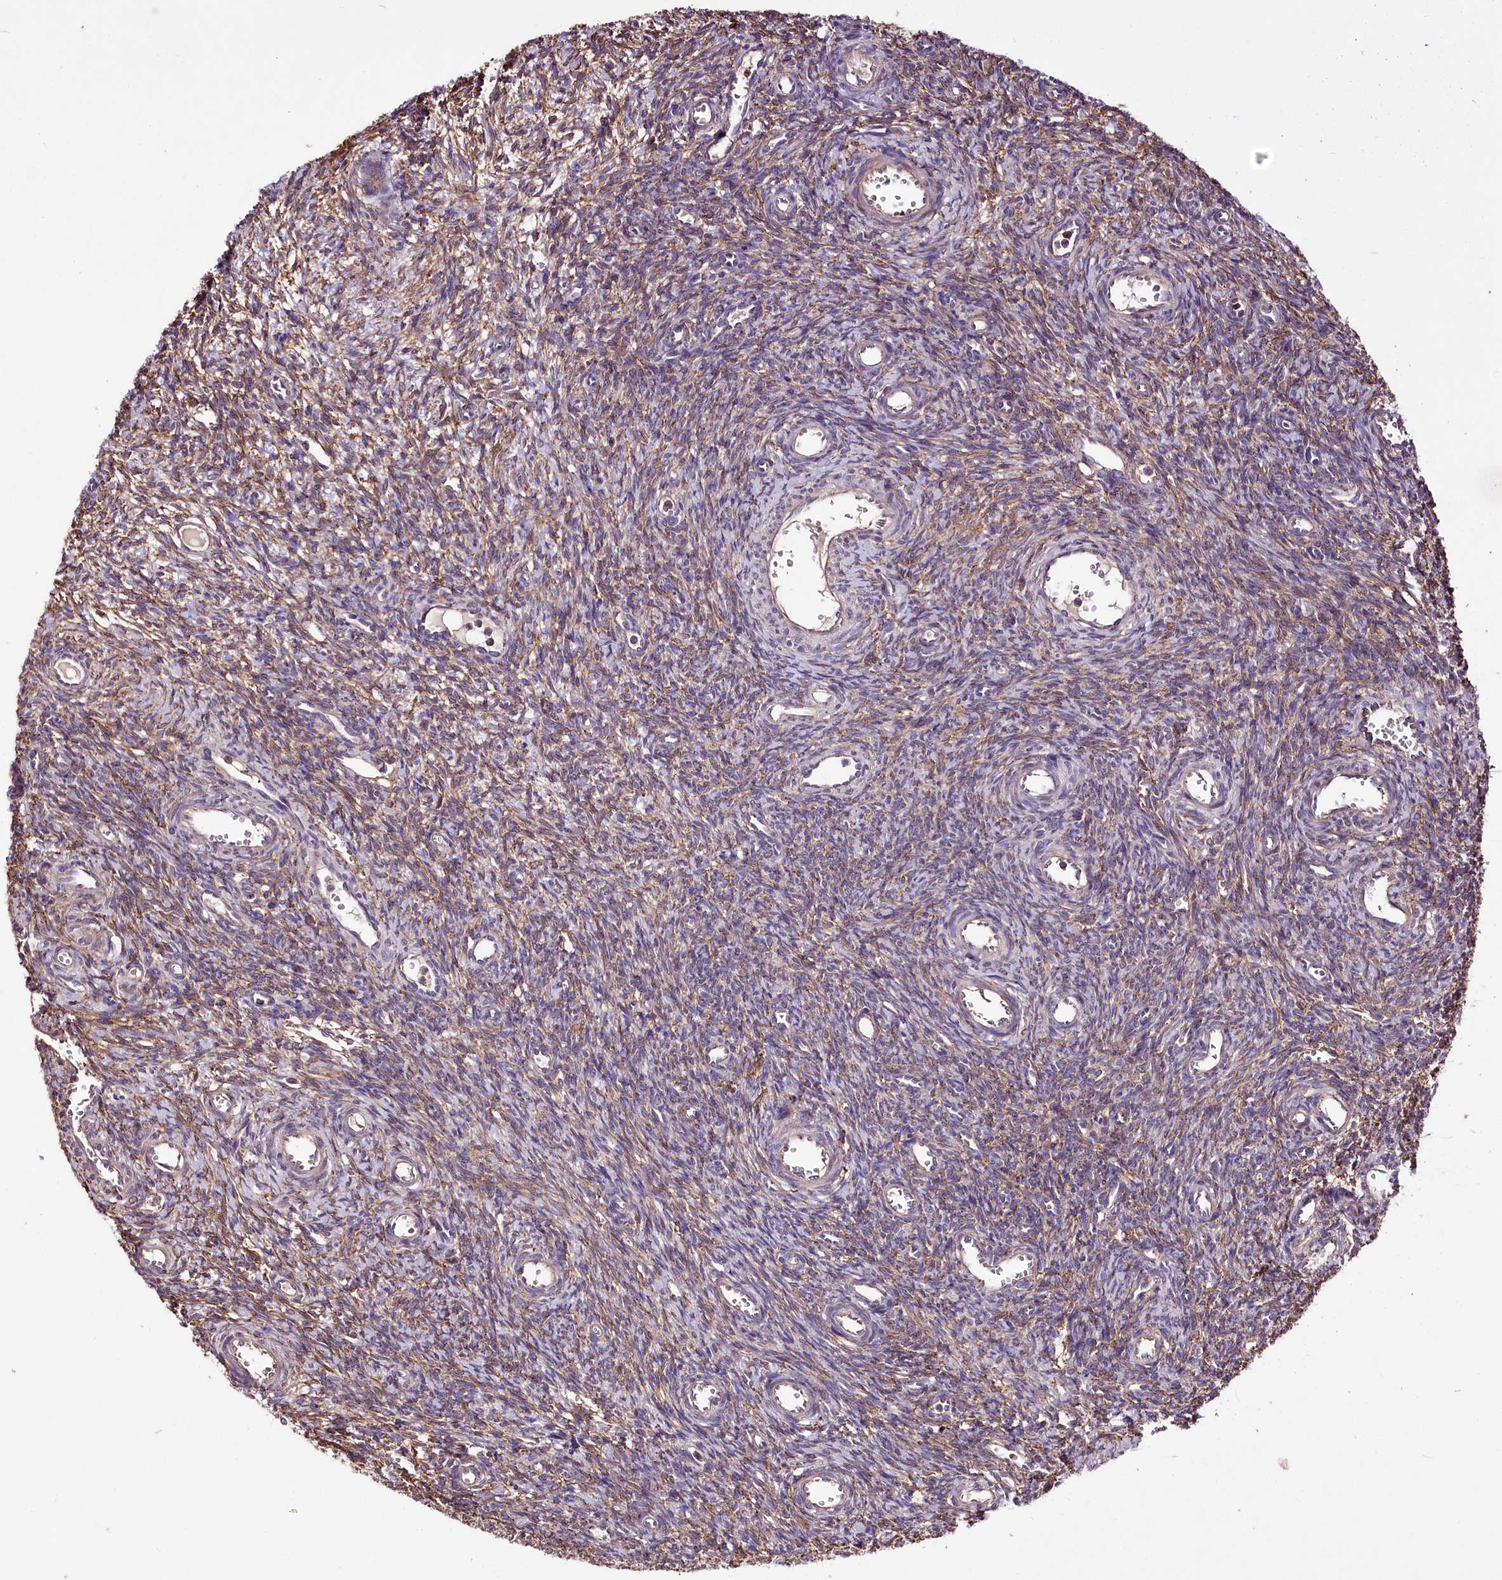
{"staining": {"intensity": "moderate", "quantity": "25%-75%", "location": "cytoplasmic/membranous"}, "tissue": "ovary", "cell_type": "Ovarian stroma cells", "image_type": "normal", "snomed": [{"axis": "morphology", "description": "Normal tissue, NOS"}, {"axis": "topography", "description": "Ovary"}], "caption": "Immunohistochemistry (IHC) staining of benign ovary, which shows medium levels of moderate cytoplasmic/membranous positivity in about 25%-75% of ovarian stroma cells indicating moderate cytoplasmic/membranous protein positivity. The staining was performed using DAB (brown) for protein detection and nuclei were counterstained in hematoxylin (blue).", "gene": "WWC1", "patient": {"sex": "female", "age": 39}}